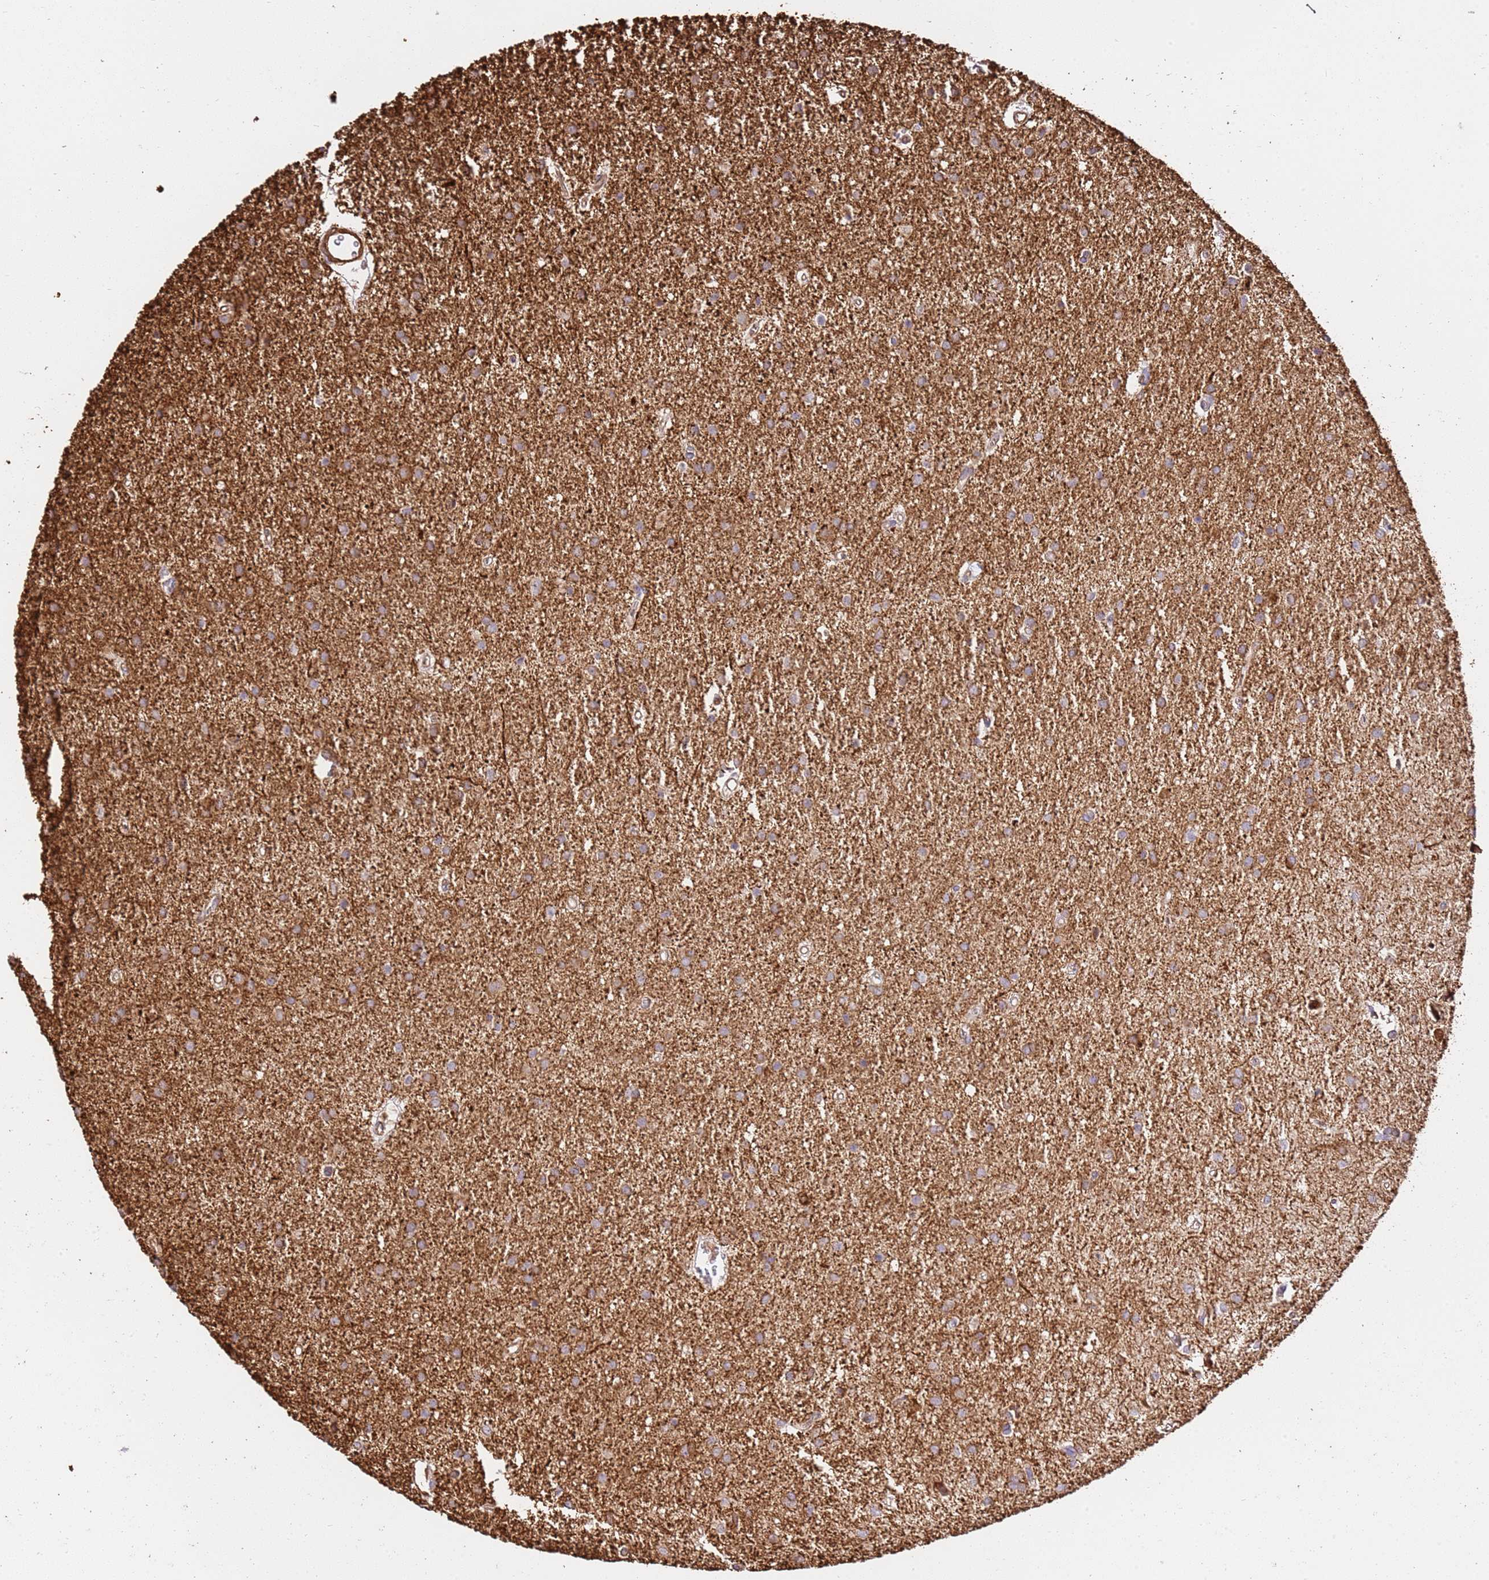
{"staining": {"intensity": "moderate", "quantity": ">75%", "location": "cytoplasmic/membranous"}, "tissue": "glioma", "cell_type": "Tumor cells", "image_type": "cancer", "snomed": [{"axis": "morphology", "description": "Glioma, malignant, High grade"}, {"axis": "topography", "description": "Brain"}], "caption": "Immunohistochemical staining of human glioma demonstrates medium levels of moderate cytoplasmic/membranous expression in about >75% of tumor cells.", "gene": "ZBTB39", "patient": {"sex": "female", "age": 50}}